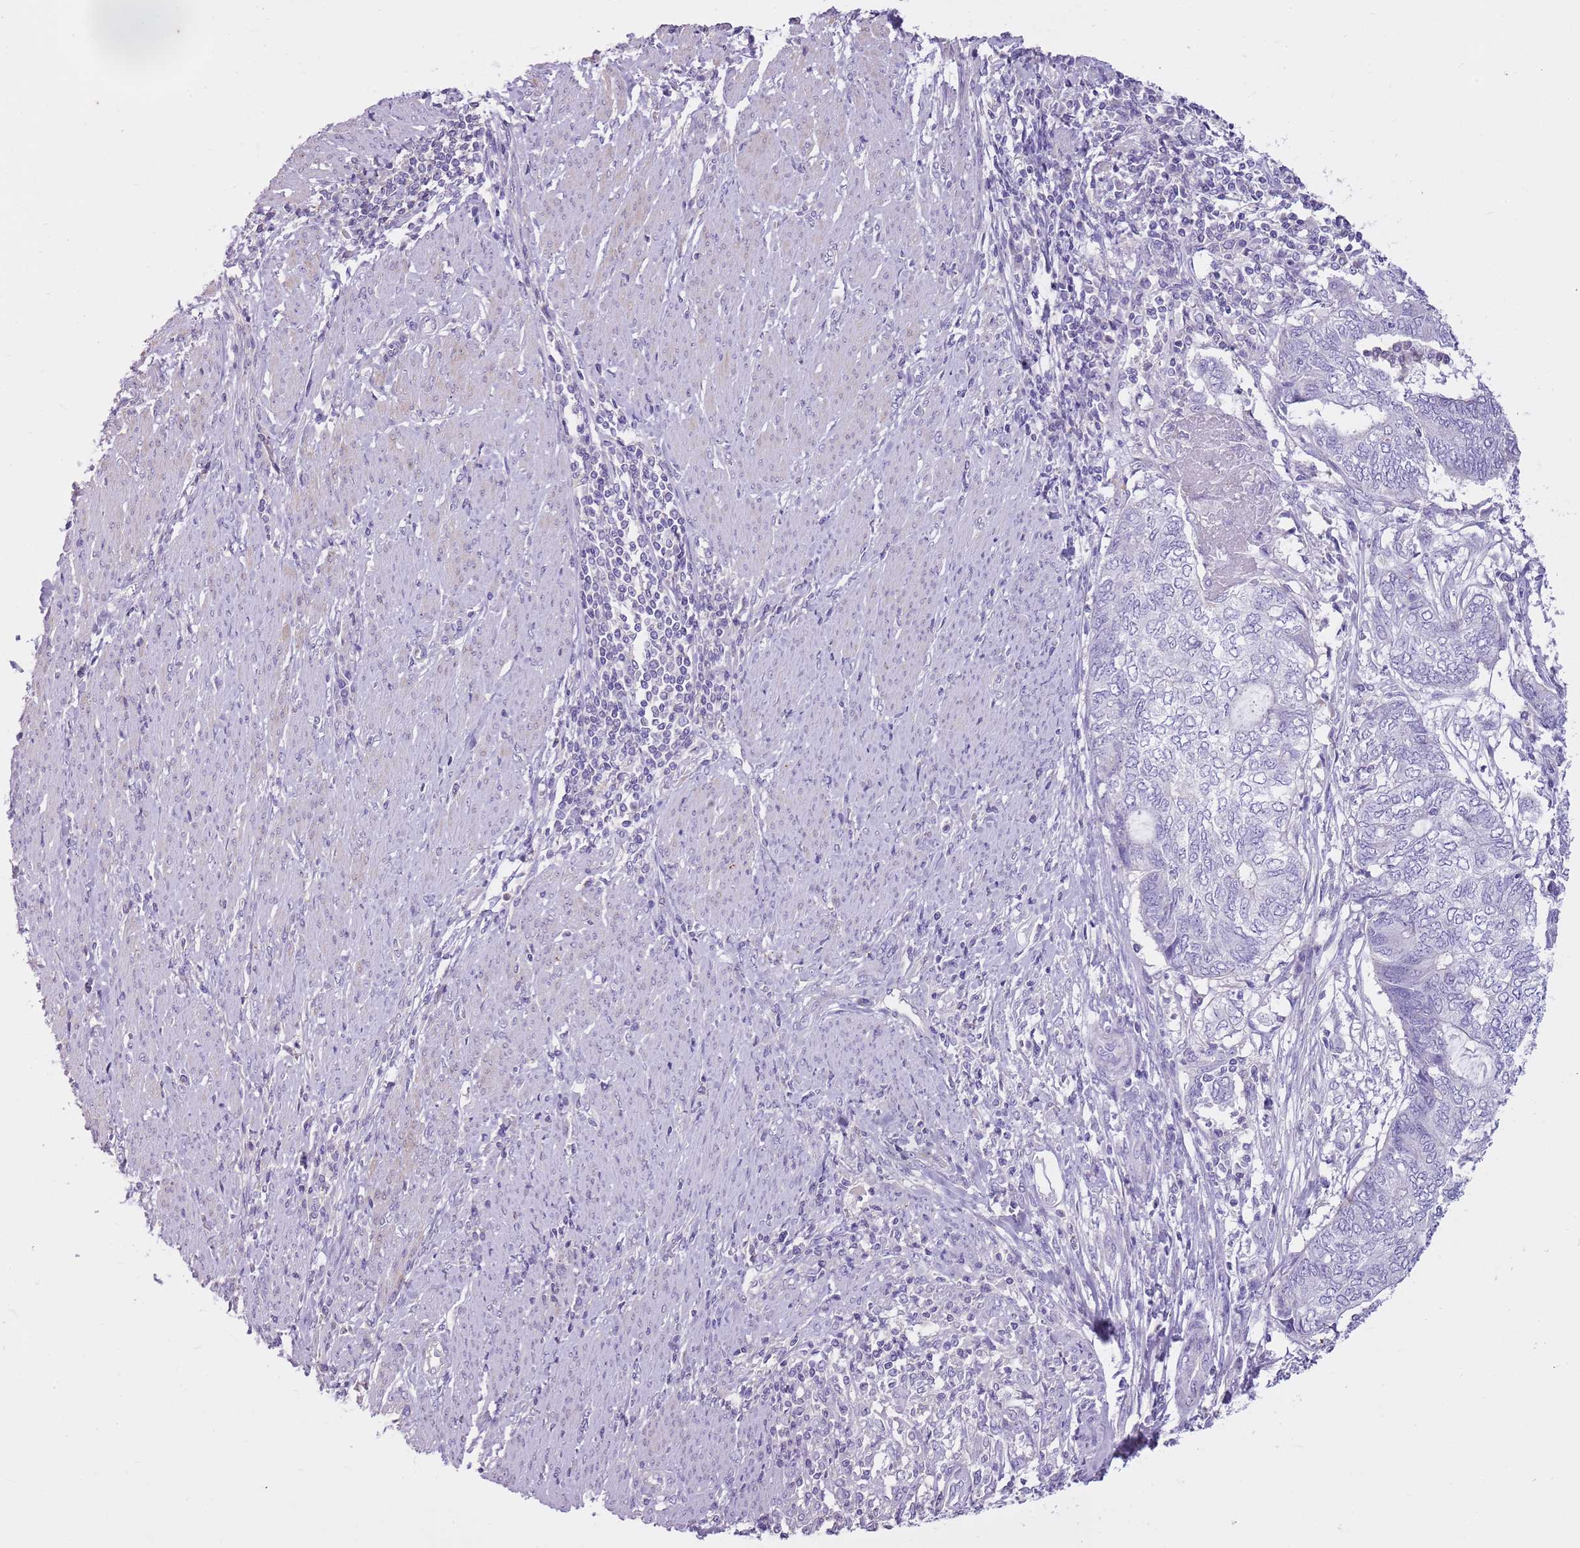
{"staining": {"intensity": "negative", "quantity": "none", "location": "none"}, "tissue": "endometrial cancer", "cell_type": "Tumor cells", "image_type": "cancer", "snomed": [{"axis": "morphology", "description": "Adenocarcinoma, NOS"}, {"axis": "topography", "description": "Uterus"}, {"axis": "topography", "description": "Endometrium"}], "caption": "Adenocarcinoma (endometrial) stained for a protein using immunohistochemistry (IHC) shows no expression tumor cells.", "gene": "CNPPD1", "patient": {"sex": "female", "age": 70}}